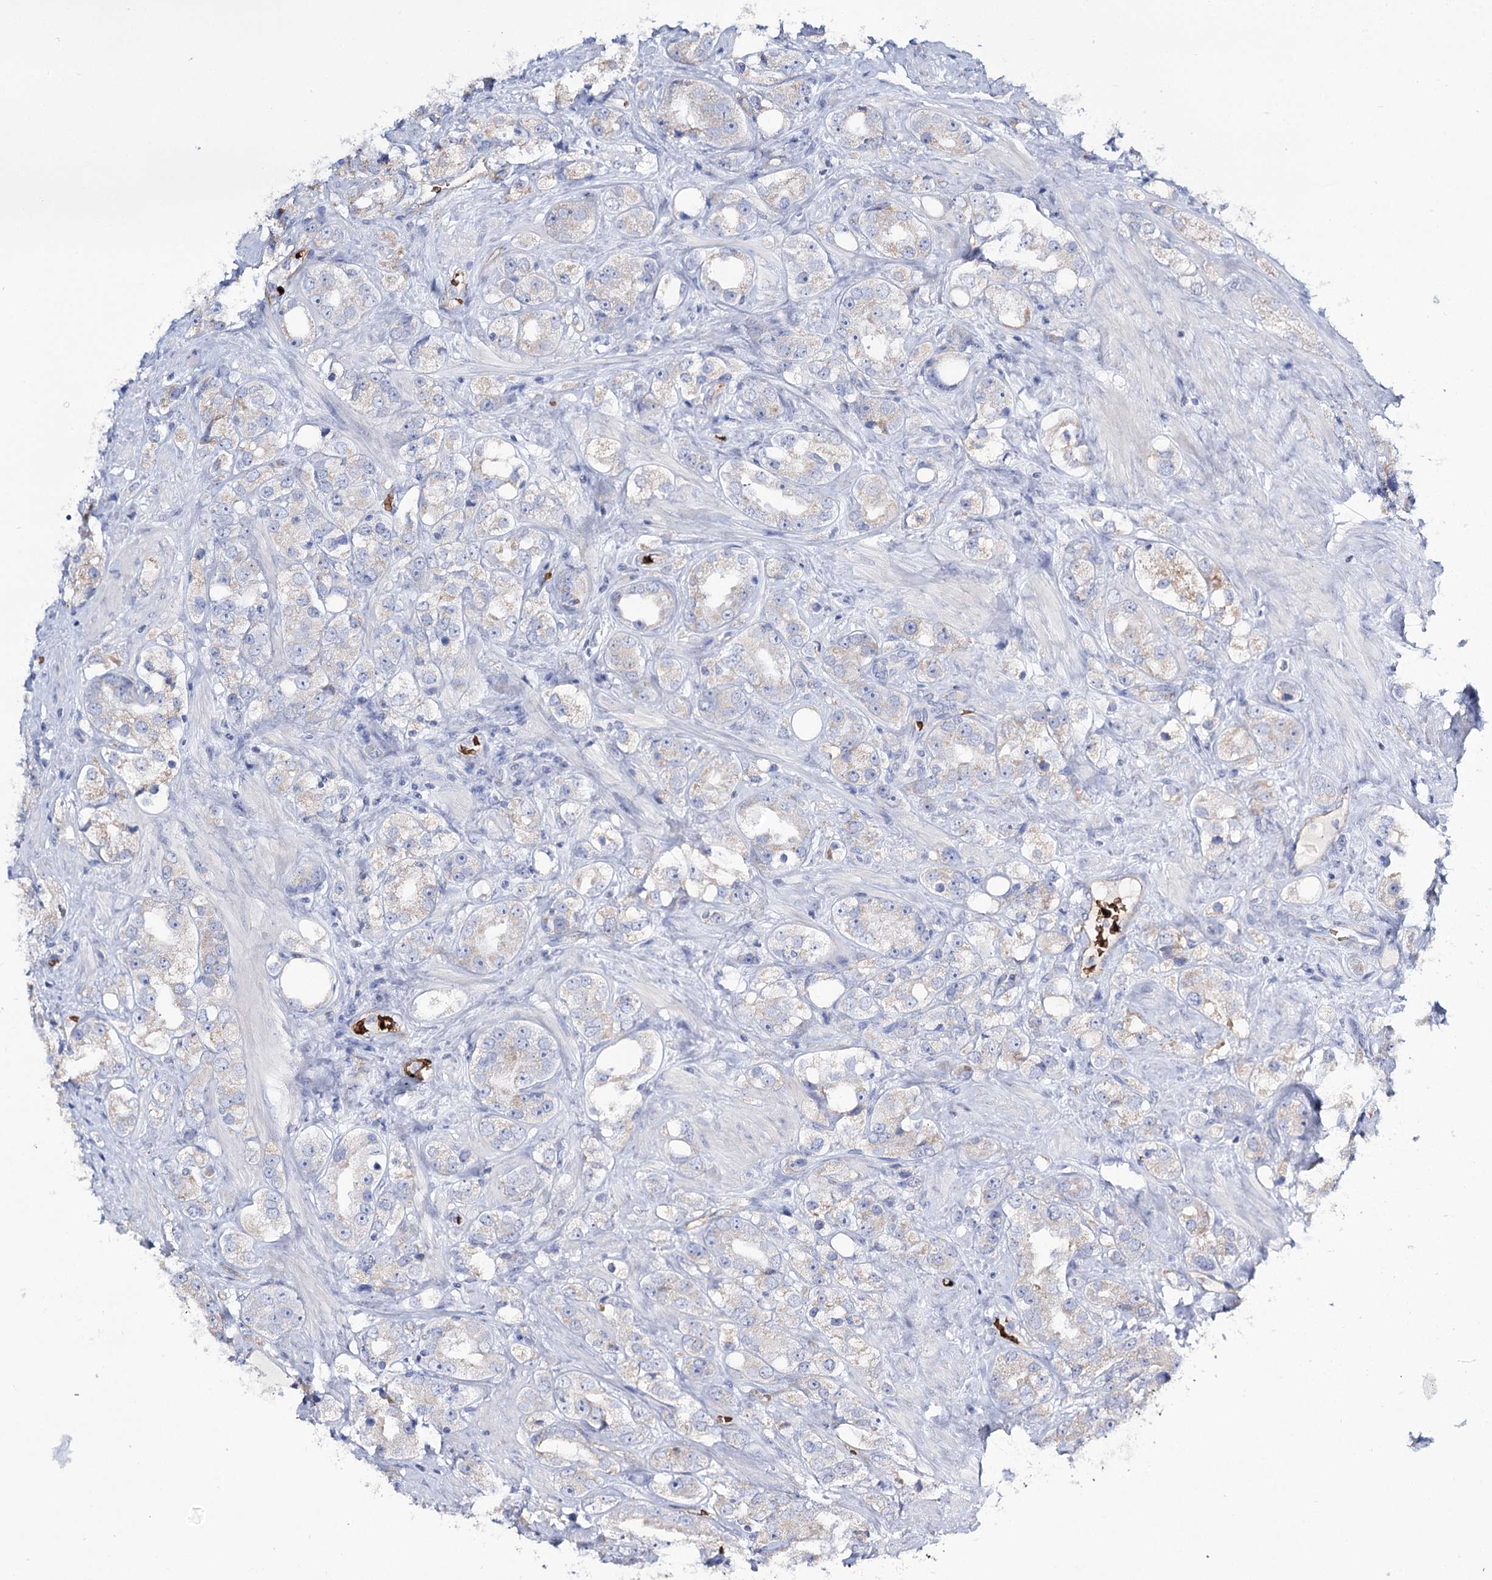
{"staining": {"intensity": "negative", "quantity": "none", "location": "none"}, "tissue": "prostate cancer", "cell_type": "Tumor cells", "image_type": "cancer", "snomed": [{"axis": "morphology", "description": "Adenocarcinoma, NOS"}, {"axis": "topography", "description": "Prostate"}], "caption": "IHC image of neoplastic tissue: prostate adenocarcinoma stained with DAB reveals no significant protein positivity in tumor cells.", "gene": "GBF1", "patient": {"sex": "male", "age": 79}}